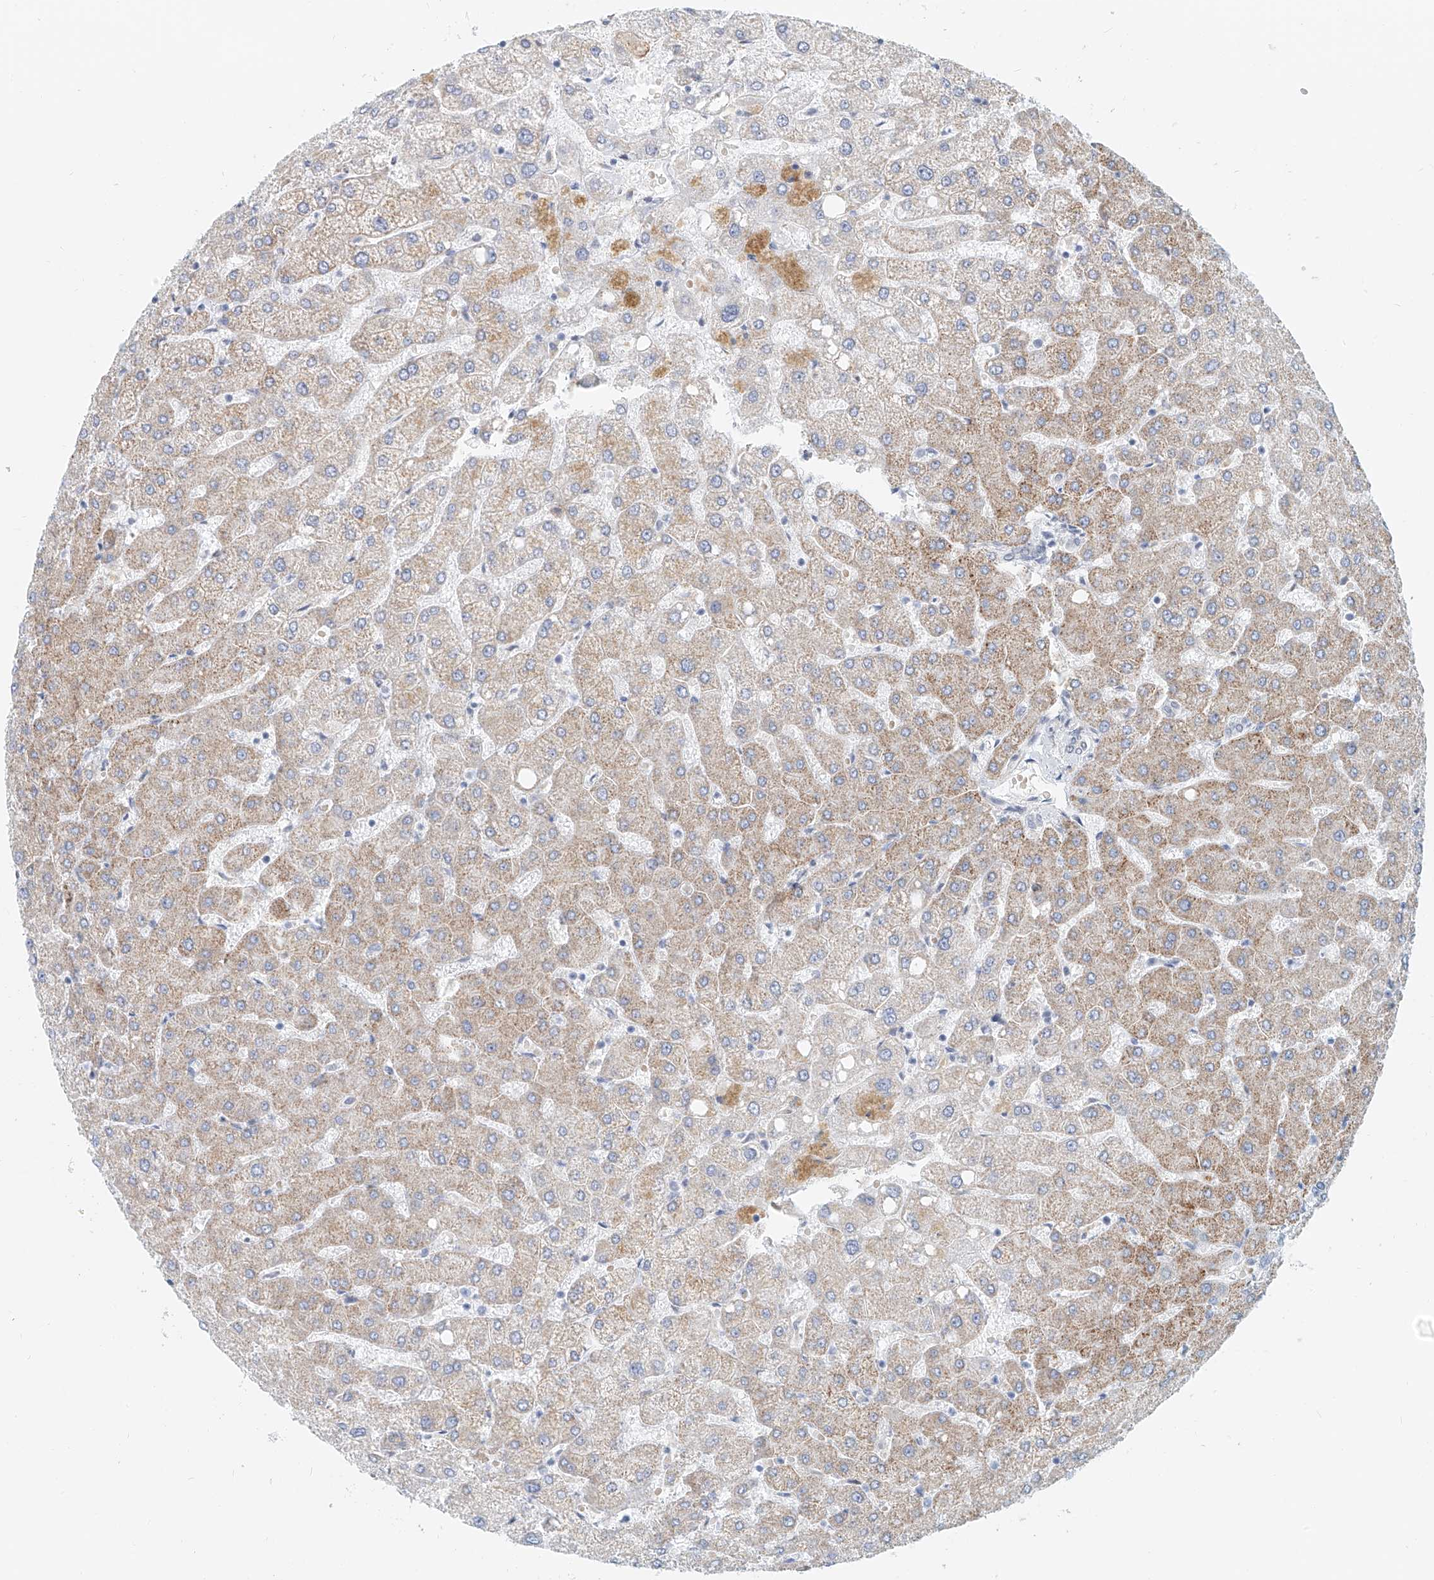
{"staining": {"intensity": "negative", "quantity": "none", "location": "none"}, "tissue": "liver", "cell_type": "Cholangiocytes", "image_type": "normal", "snomed": [{"axis": "morphology", "description": "Normal tissue, NOS"}, {"axis": "topography", "description": "Liver"}], "caption": "Normal liver was stained to show a protein in brown. There is no significant staining in cholangiocytes. (DAB (3,3'-diaminobenzidine) immunohistochemistry (IHC) with hematoxylin counter stain).", "gene": "SASH1", "patient": {"sex": "female", "age": 54}}